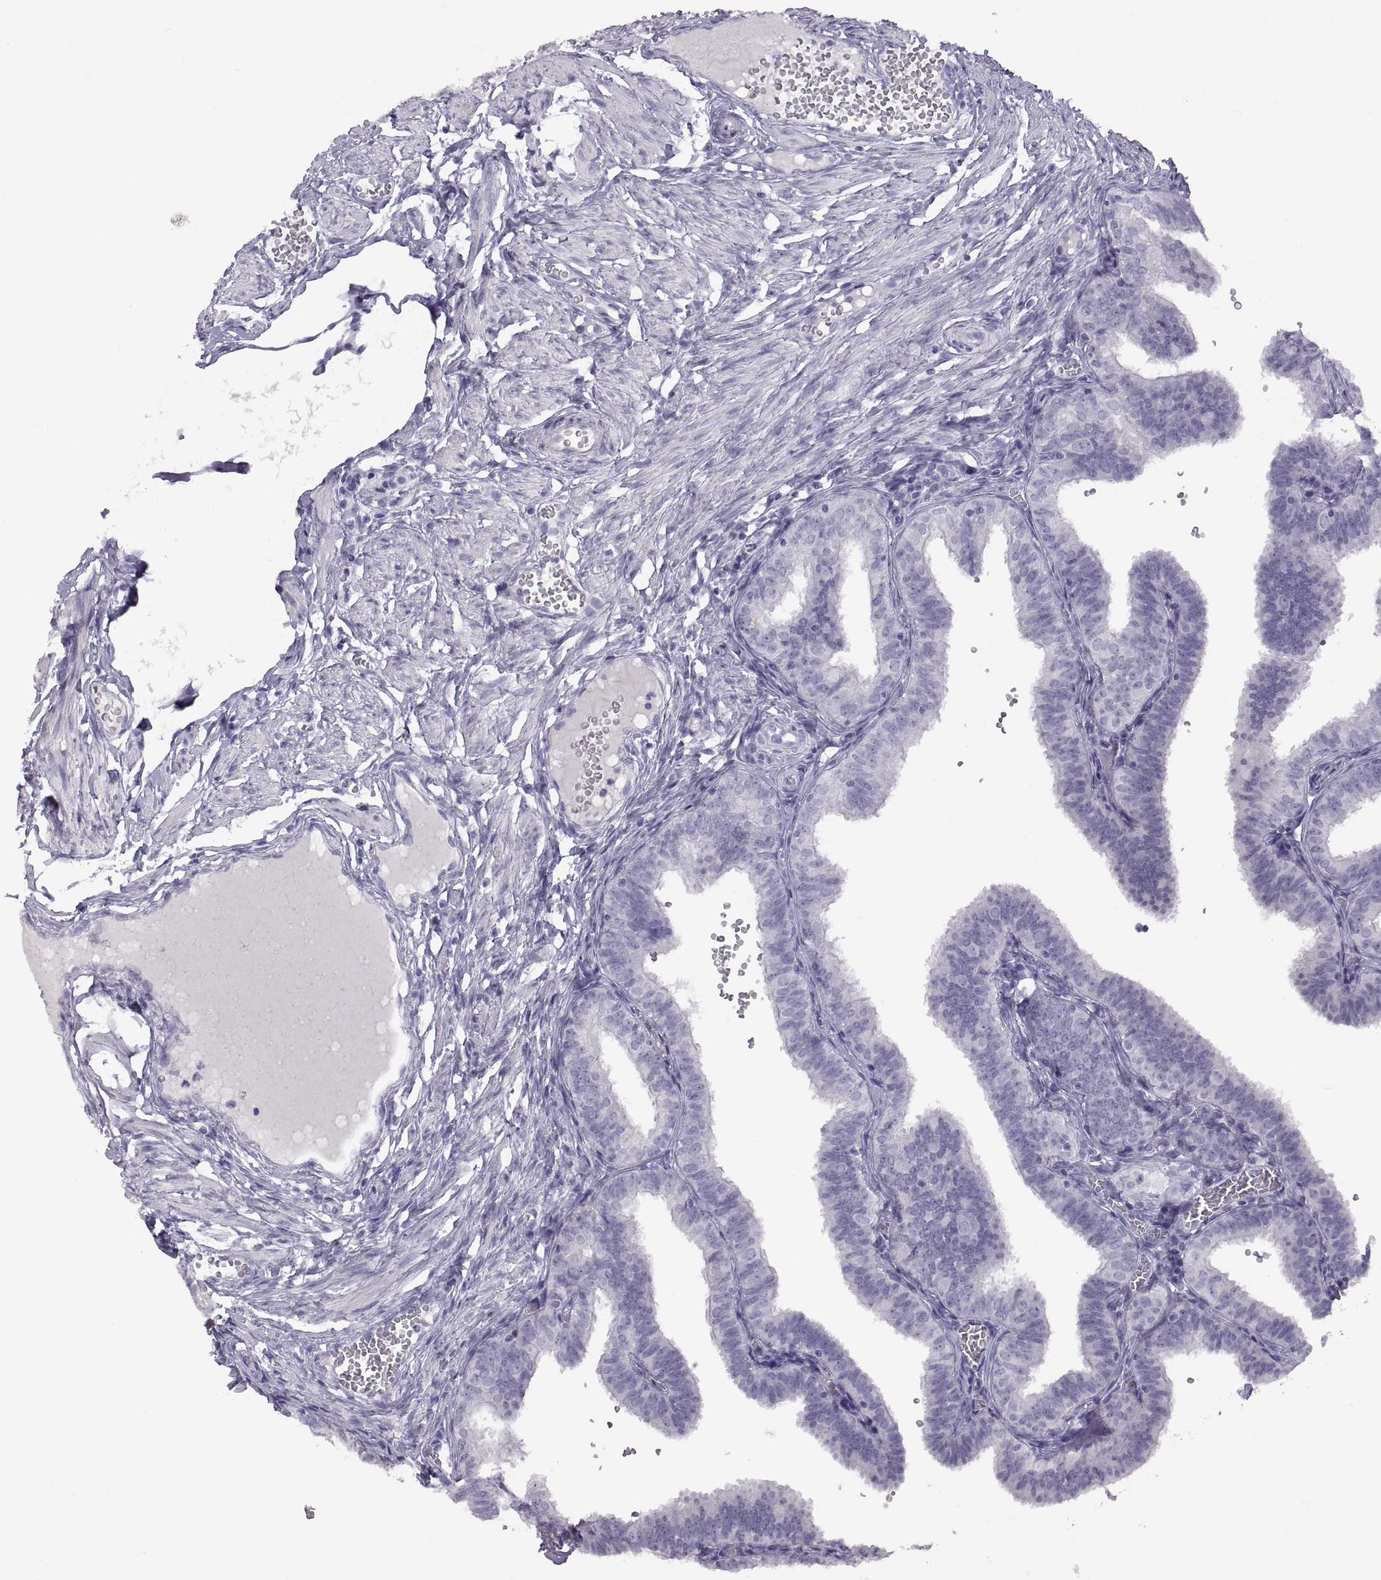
{"staining": {"intensity": "negative", "quantity": "none", "location": "none"}, "tissue": "fallopian tube", "cell_type": "Glandular cells", "image_type": "normal", "snomed": [{"axis": "morphology", "description": "Normal tissue, NOS"}, {"axis": "topography", "description": "Fallopian tube"}], "caption": "IHC of unremarkable human fallopian tube displays no expression in glandular cells.", "gene": "RDM1", "patient": {"sex": "female", "age": 25}}